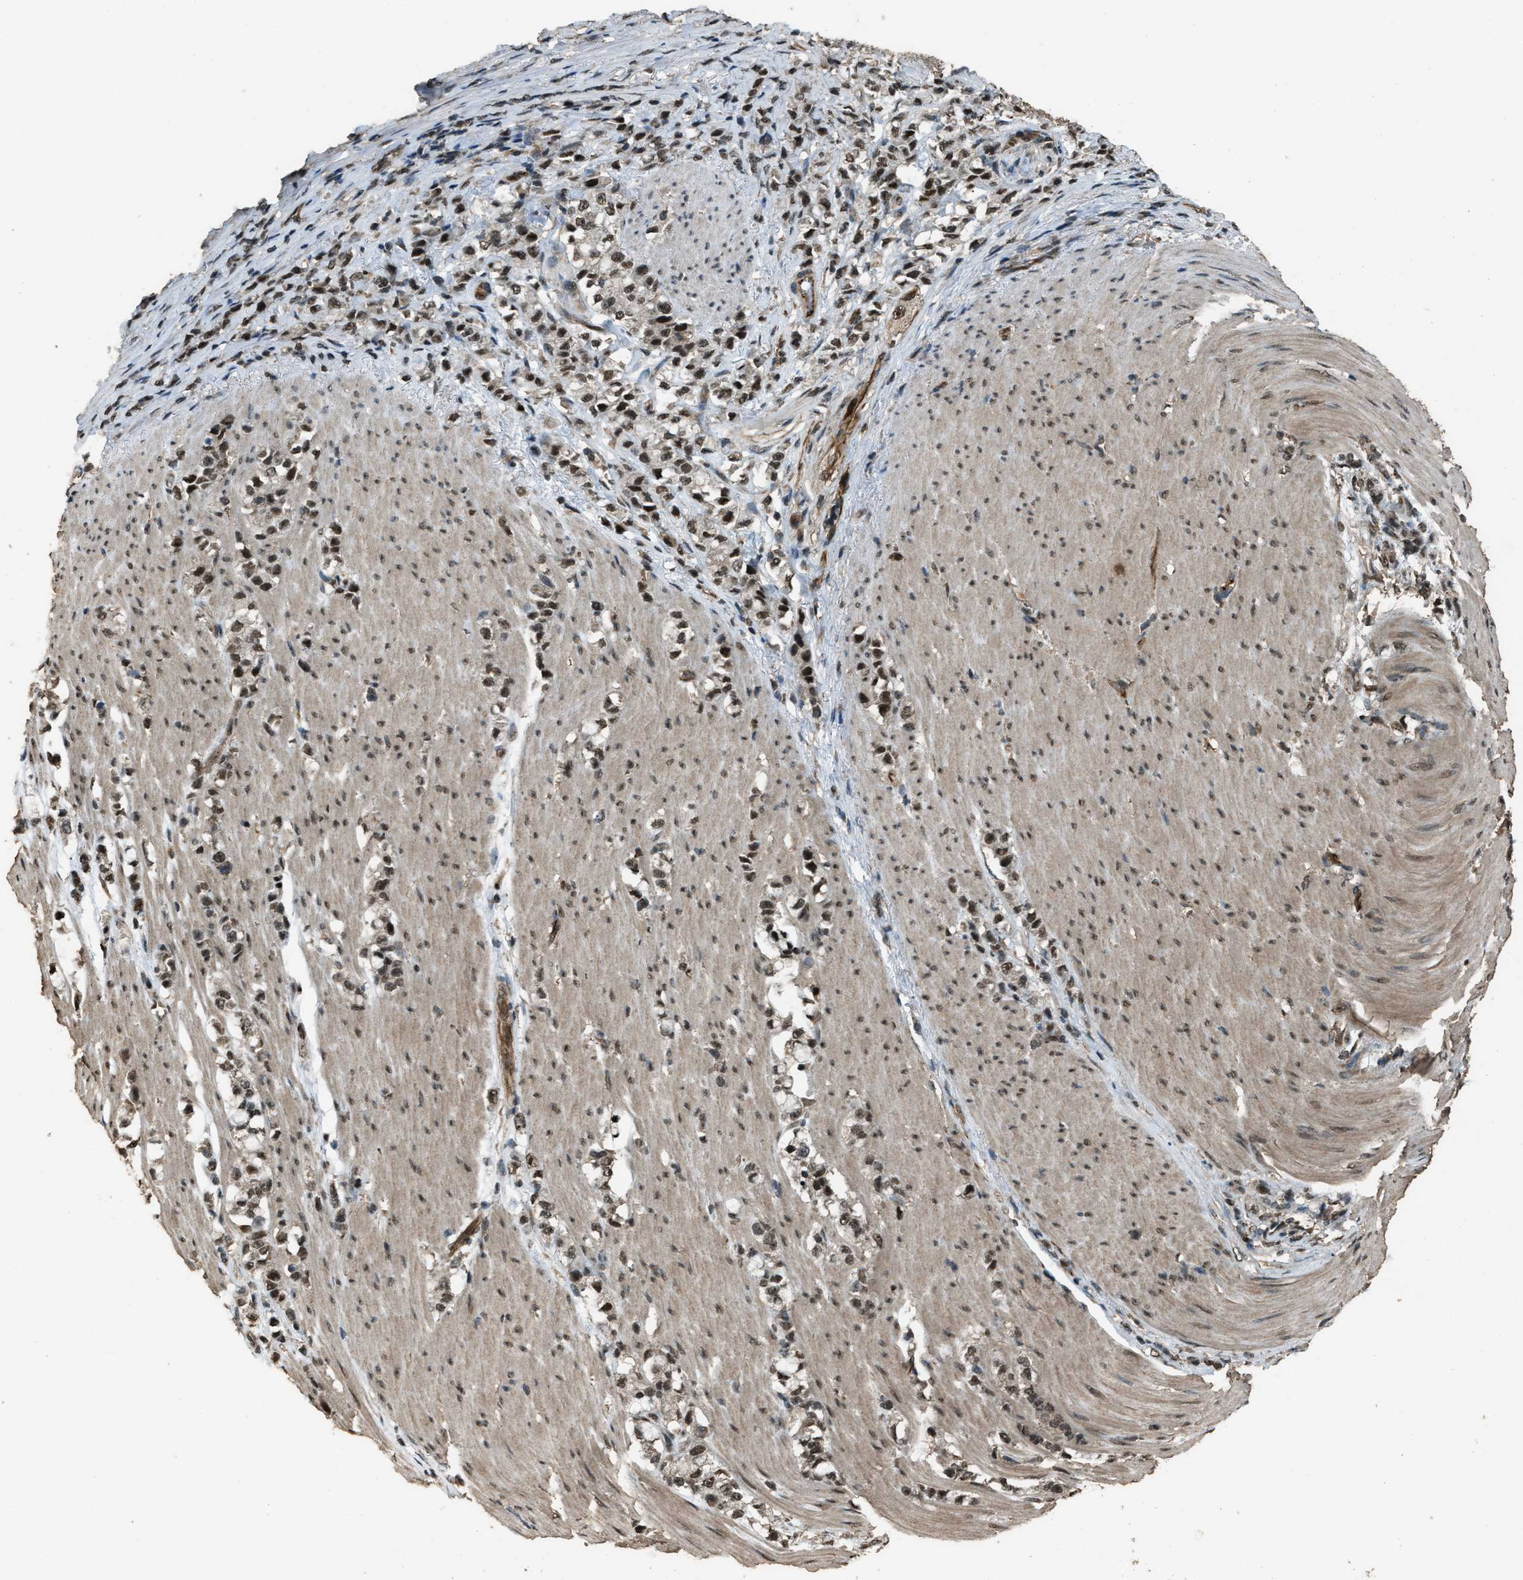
{"staining": {"intensity": "moderate", "quantity": ">75%", "location": "nuclear"}, "tissue": "stomach cancer", "cell_type": "Tumor cells", "image_type": "cancer", "snomed": [{"axis": "morphology", "description": "Adenocarcinoma, NOS"}, {"axis": "topography", "description": "Stomach, lower"}], "caption": "Tumor cells reveal moderate nuclear expression in approximately >75% of cells in stomach adenocarcinoma.", "gene": "SERTAD2", "patient": {"sex": "male", "age": 88}}